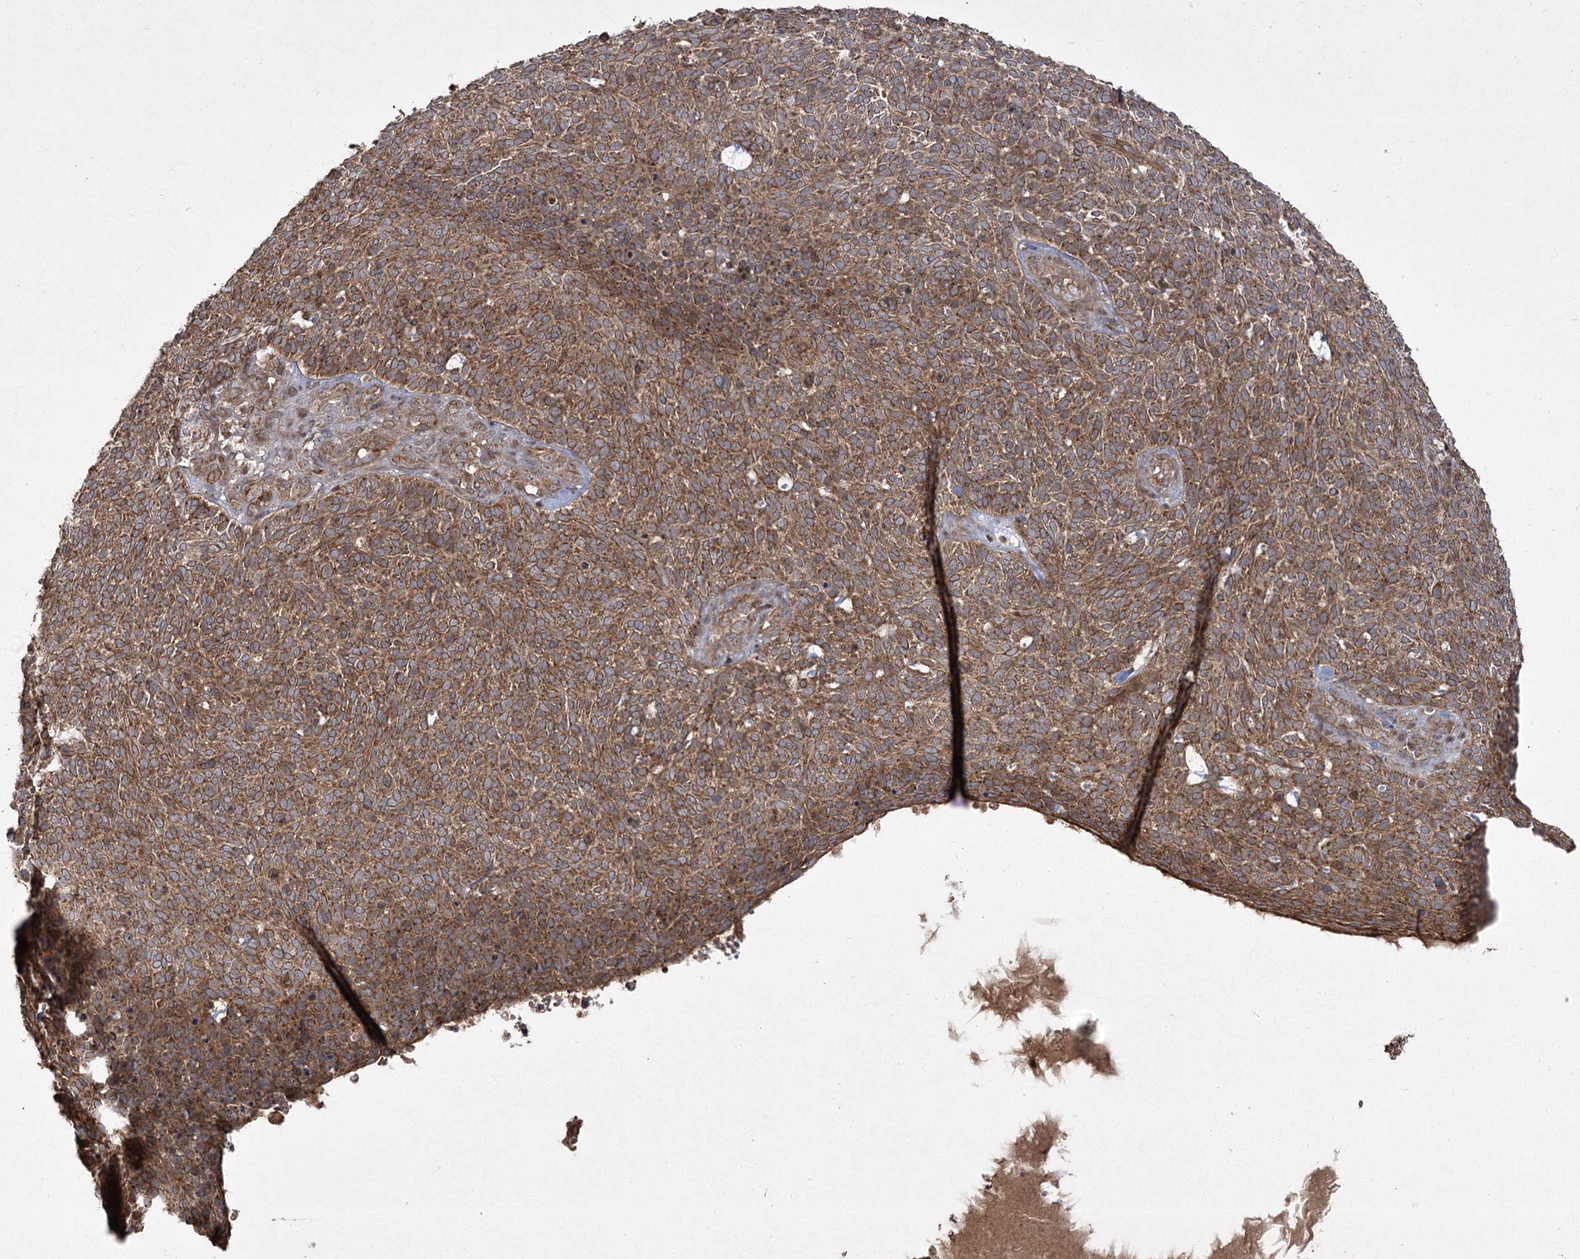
{"staining": {"intensity": "strong", "quantity": ">75%", "location": "cytoplasmic/membranous"}, "tissue": "skin cancer", "cell_type": "Tumor cells", "image_type": "cancer", "snomed": [{"axis": "morphology", "description": "Squamous cell carcinoma, NOS"}, {"axis": "topography", "description": "Skin"}], "caption": "Immunohistochemical staining of human skin squamous cell carcinoma exhibits high levels of strong cytoplasmic/membranous expression in about >75% of tumor cells.", "gene": "CPLANE1", "patient": {"sex": "female", "age": 90}}